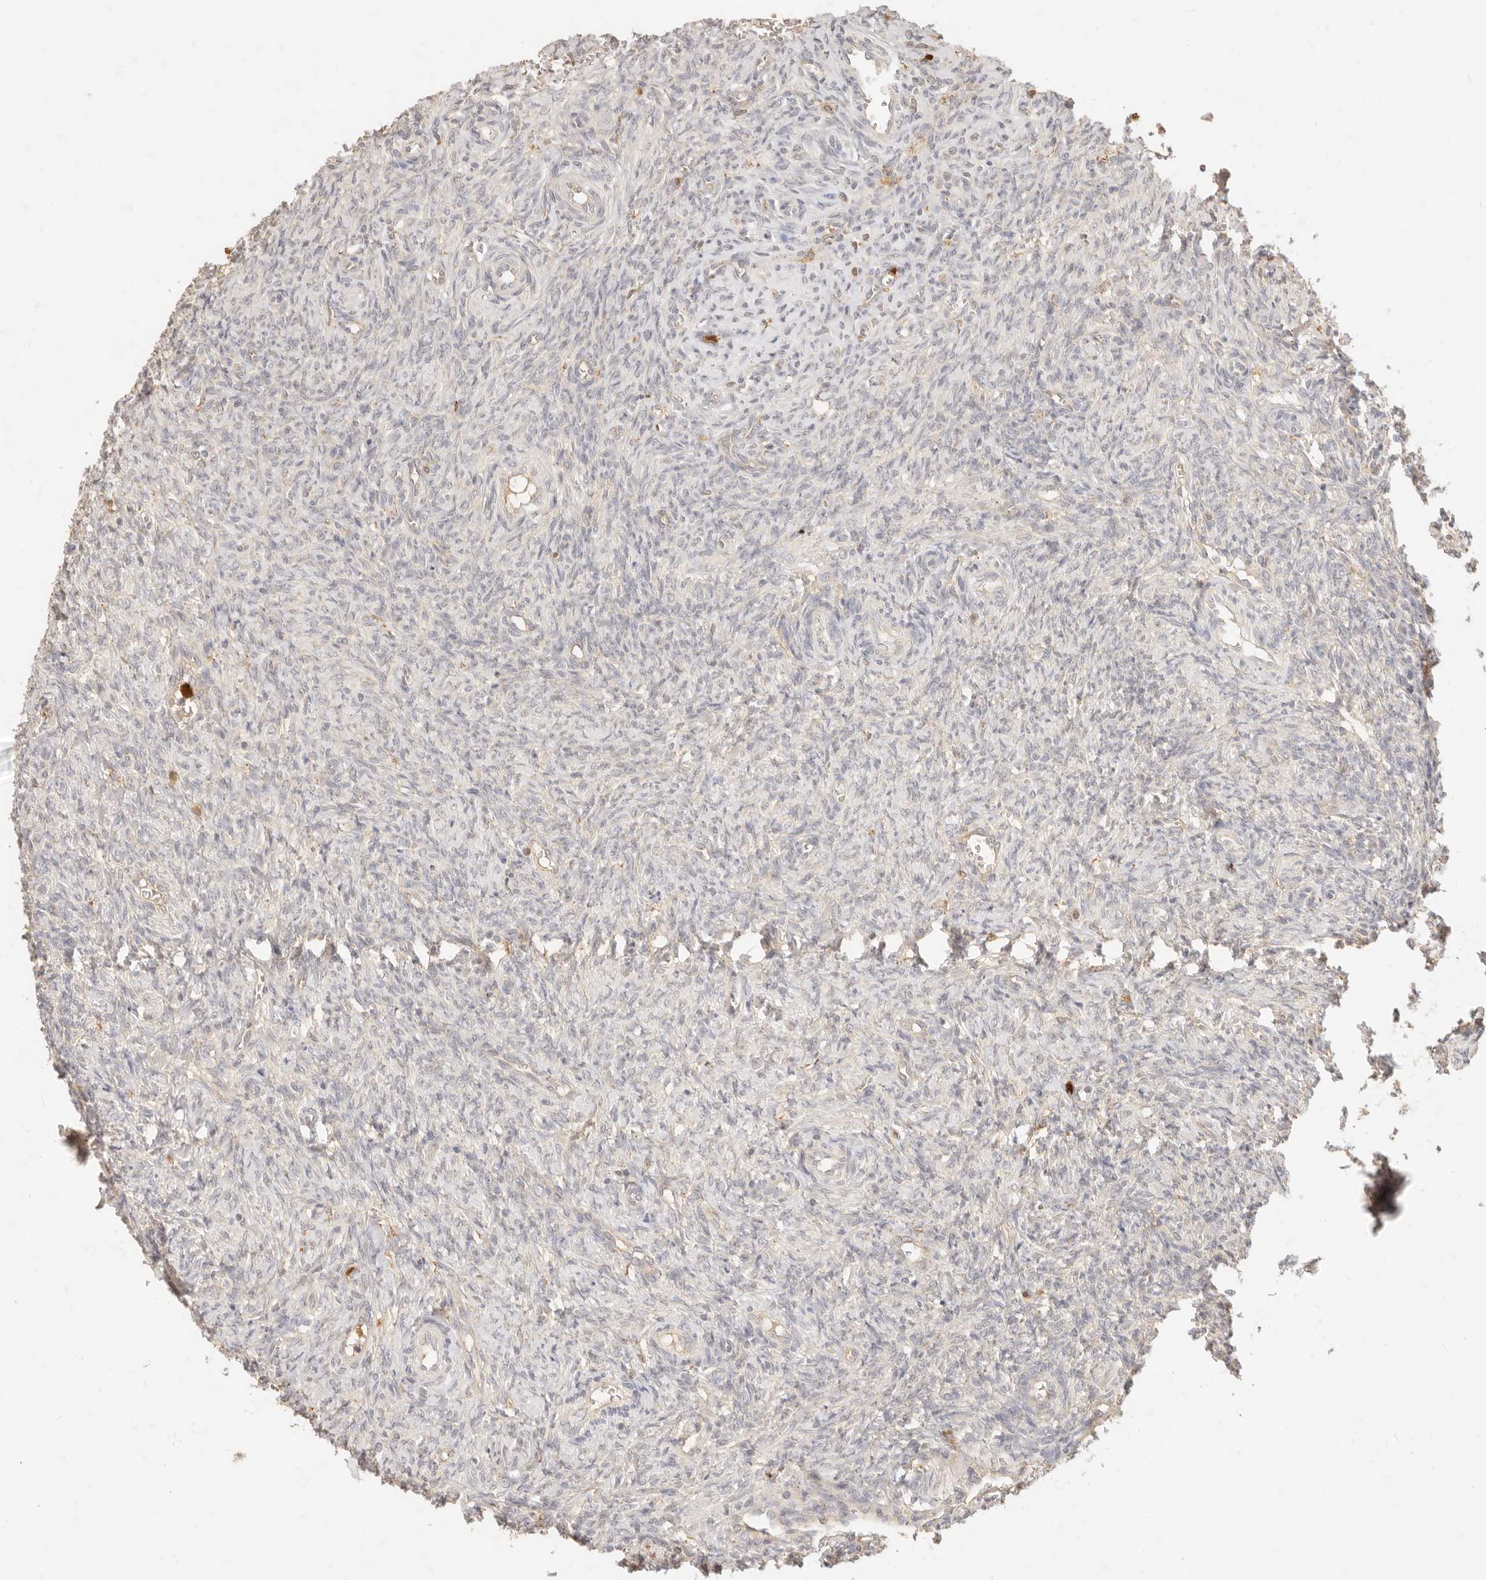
{"staining": {"intensity": "weak", "quantity": ">75%", "location": "cytoplasmic/membranous"}, "tissue": "ovary", "cell_type": "Follicle cells", "image_type": "normal", "snomed": [{"axis": "morphology", "description": "Normal tissue, NOS"}, {"axis": "topography", "description": "Ovary"}], "caption": "Benign ovary exhibits weak cytoplasmic/membranous staining in approximately >75% of follicle cells (Brightfield microscopy of DAB IHC at high magnification)..", "gene": "TMTC2", "patient": {"sex": "female", "age": 41}}